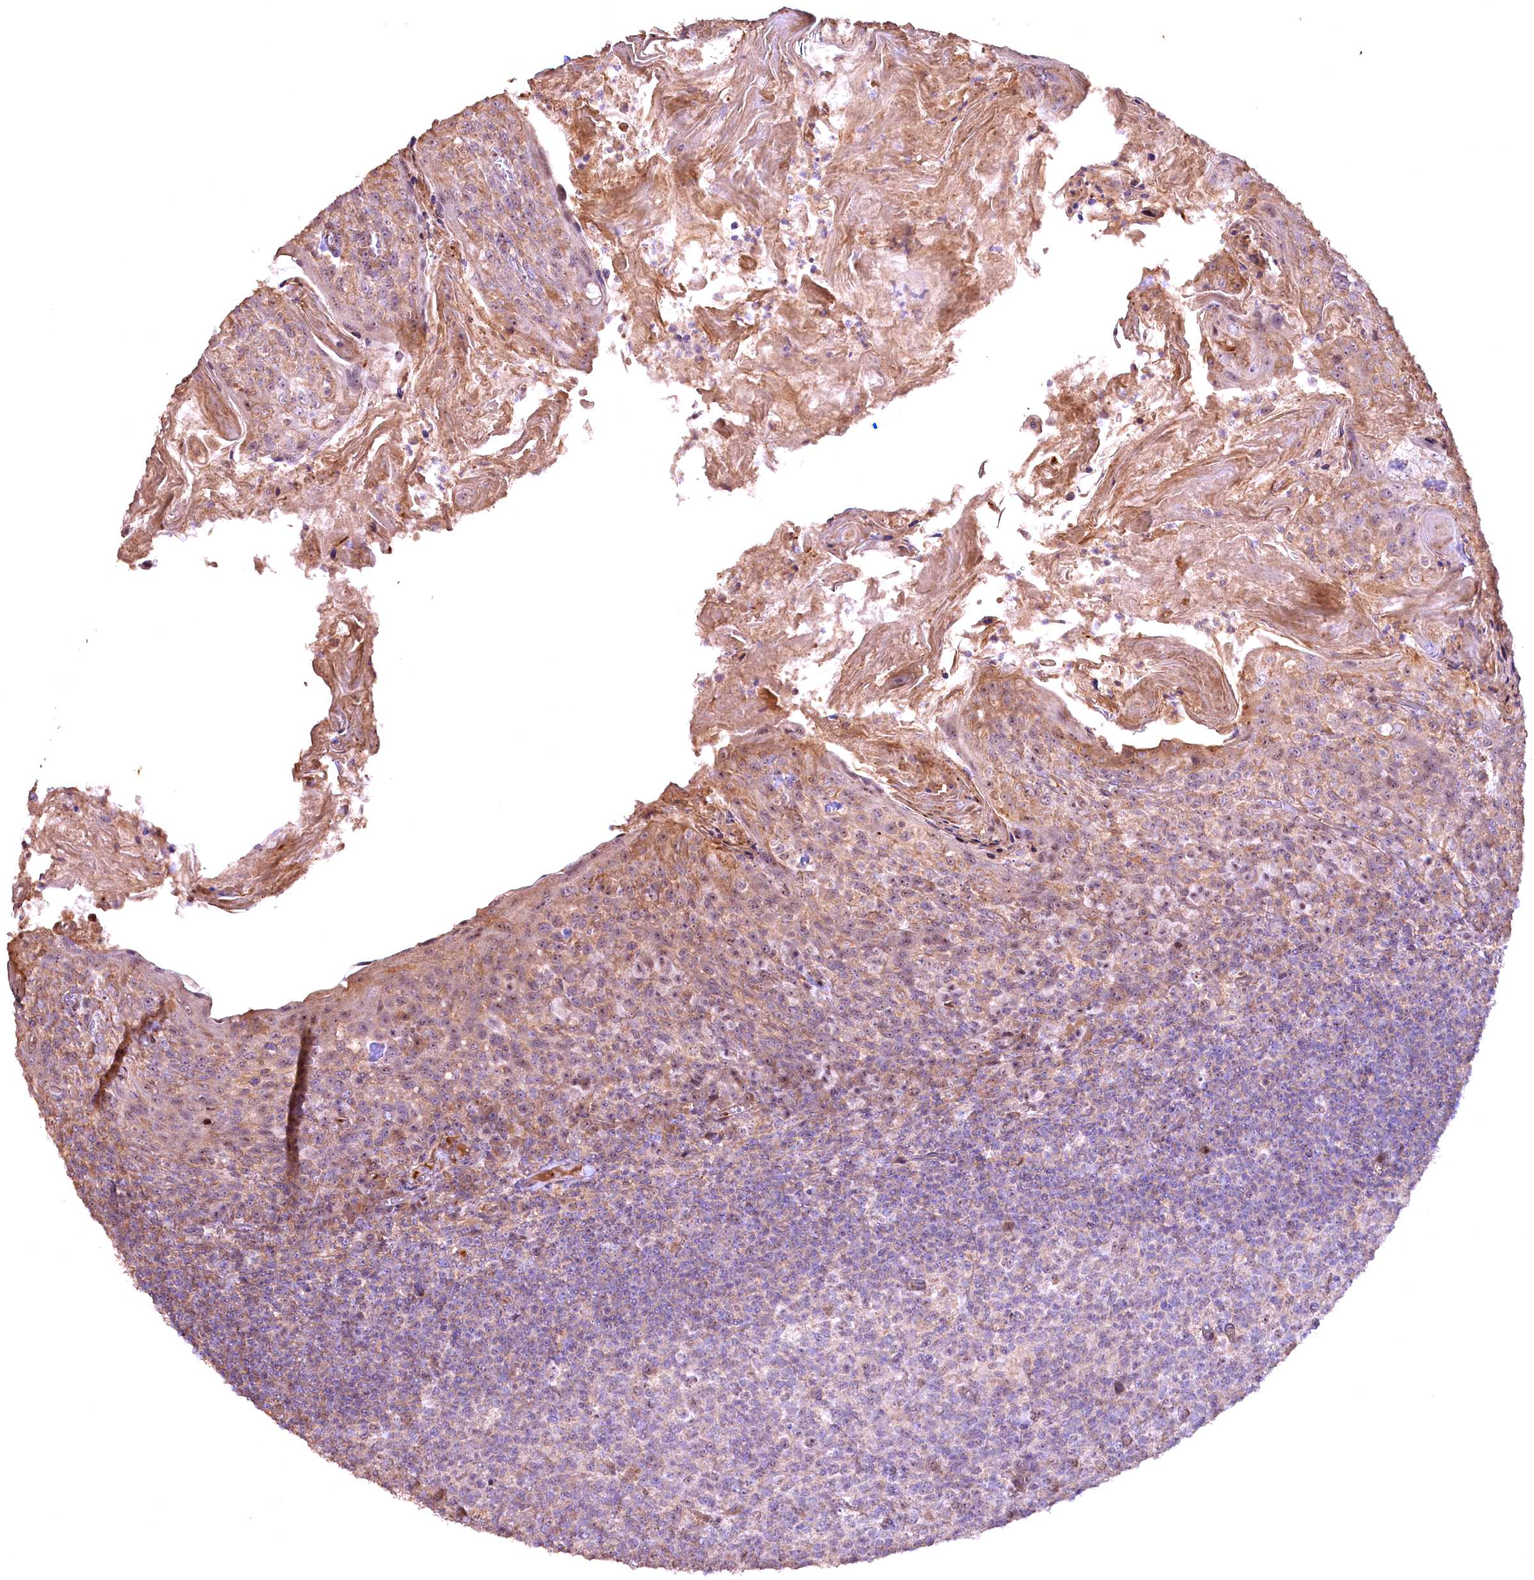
{"staining": {"intensity": "weak", "quantity": "<25%", "location": "nuclear"}, "tissue": "tonsil", "cell_type": "Germinal center cells", "image_type": "normal", "snomed": [{"axis": "morphology", "description": "Normal tissue, NOS"}, {"axis": "topography", "description": "Tonsil"}], "caption": "High power microscopy image of an immunohistochemistry (IHC) micrograph of normal tonsil, revealing no significant staining in germinal center cells.", "gene": "FUZ", "patient": {"sex": "female", "age": 10}}